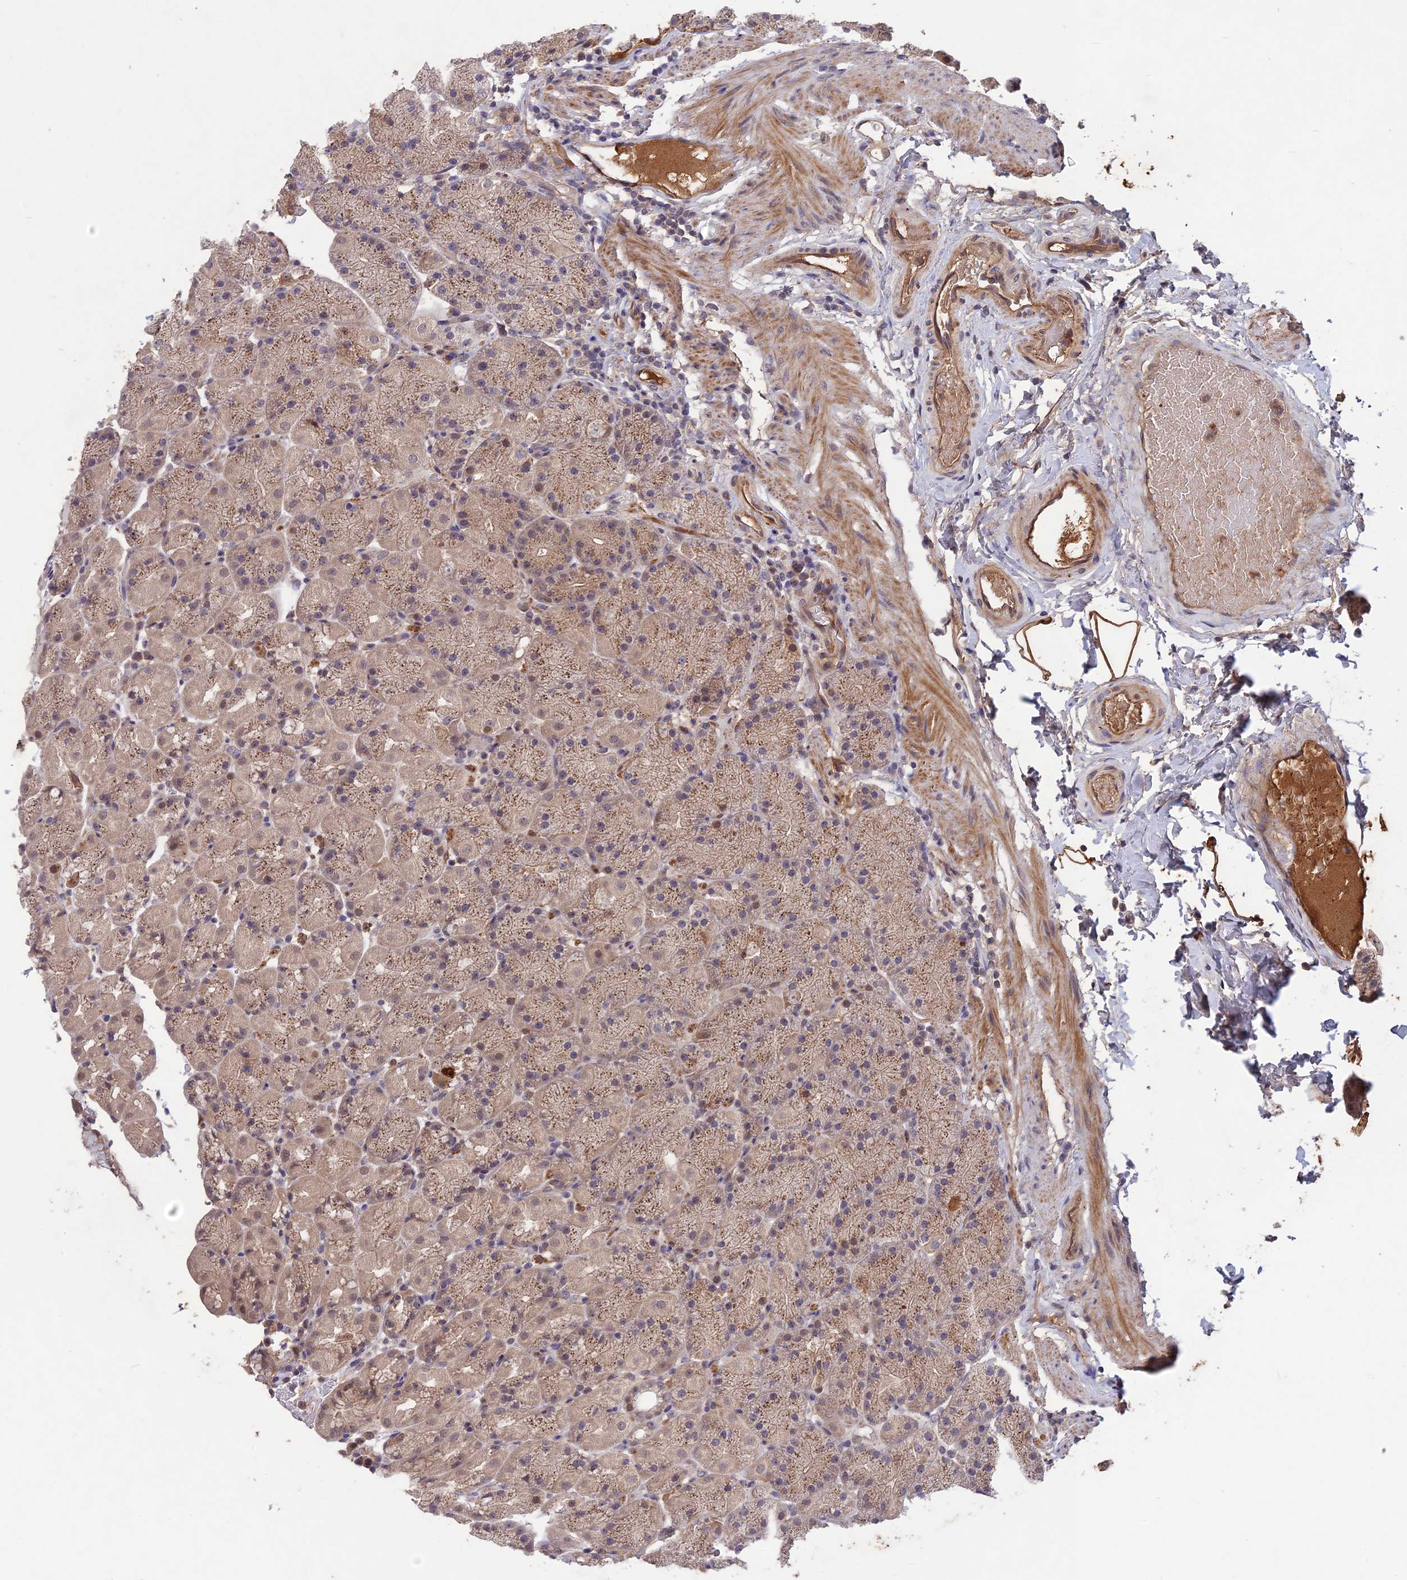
{"staining": {"intensity": "weak", "quantity": ">75%", "location": "cytoplasmic/membranous"}, "tissue": "stomach", "cell_type": "Glandular cells", "image_type": "normal", "snomed": [{"axis": "morphology", "description": "Normal tissue, NOS"}, {"axis": "topography", "description": "Stomach, upper"}, {"axis": "topography", "description": "Stomach, lower"}], "caption": "A brown stain shows weak cytoplasmic/membranous positivity of a protein in glandular cells of unremarkable human stomach.", "gene": "ADO", "patient": {"sex": "male", "age": 67}}